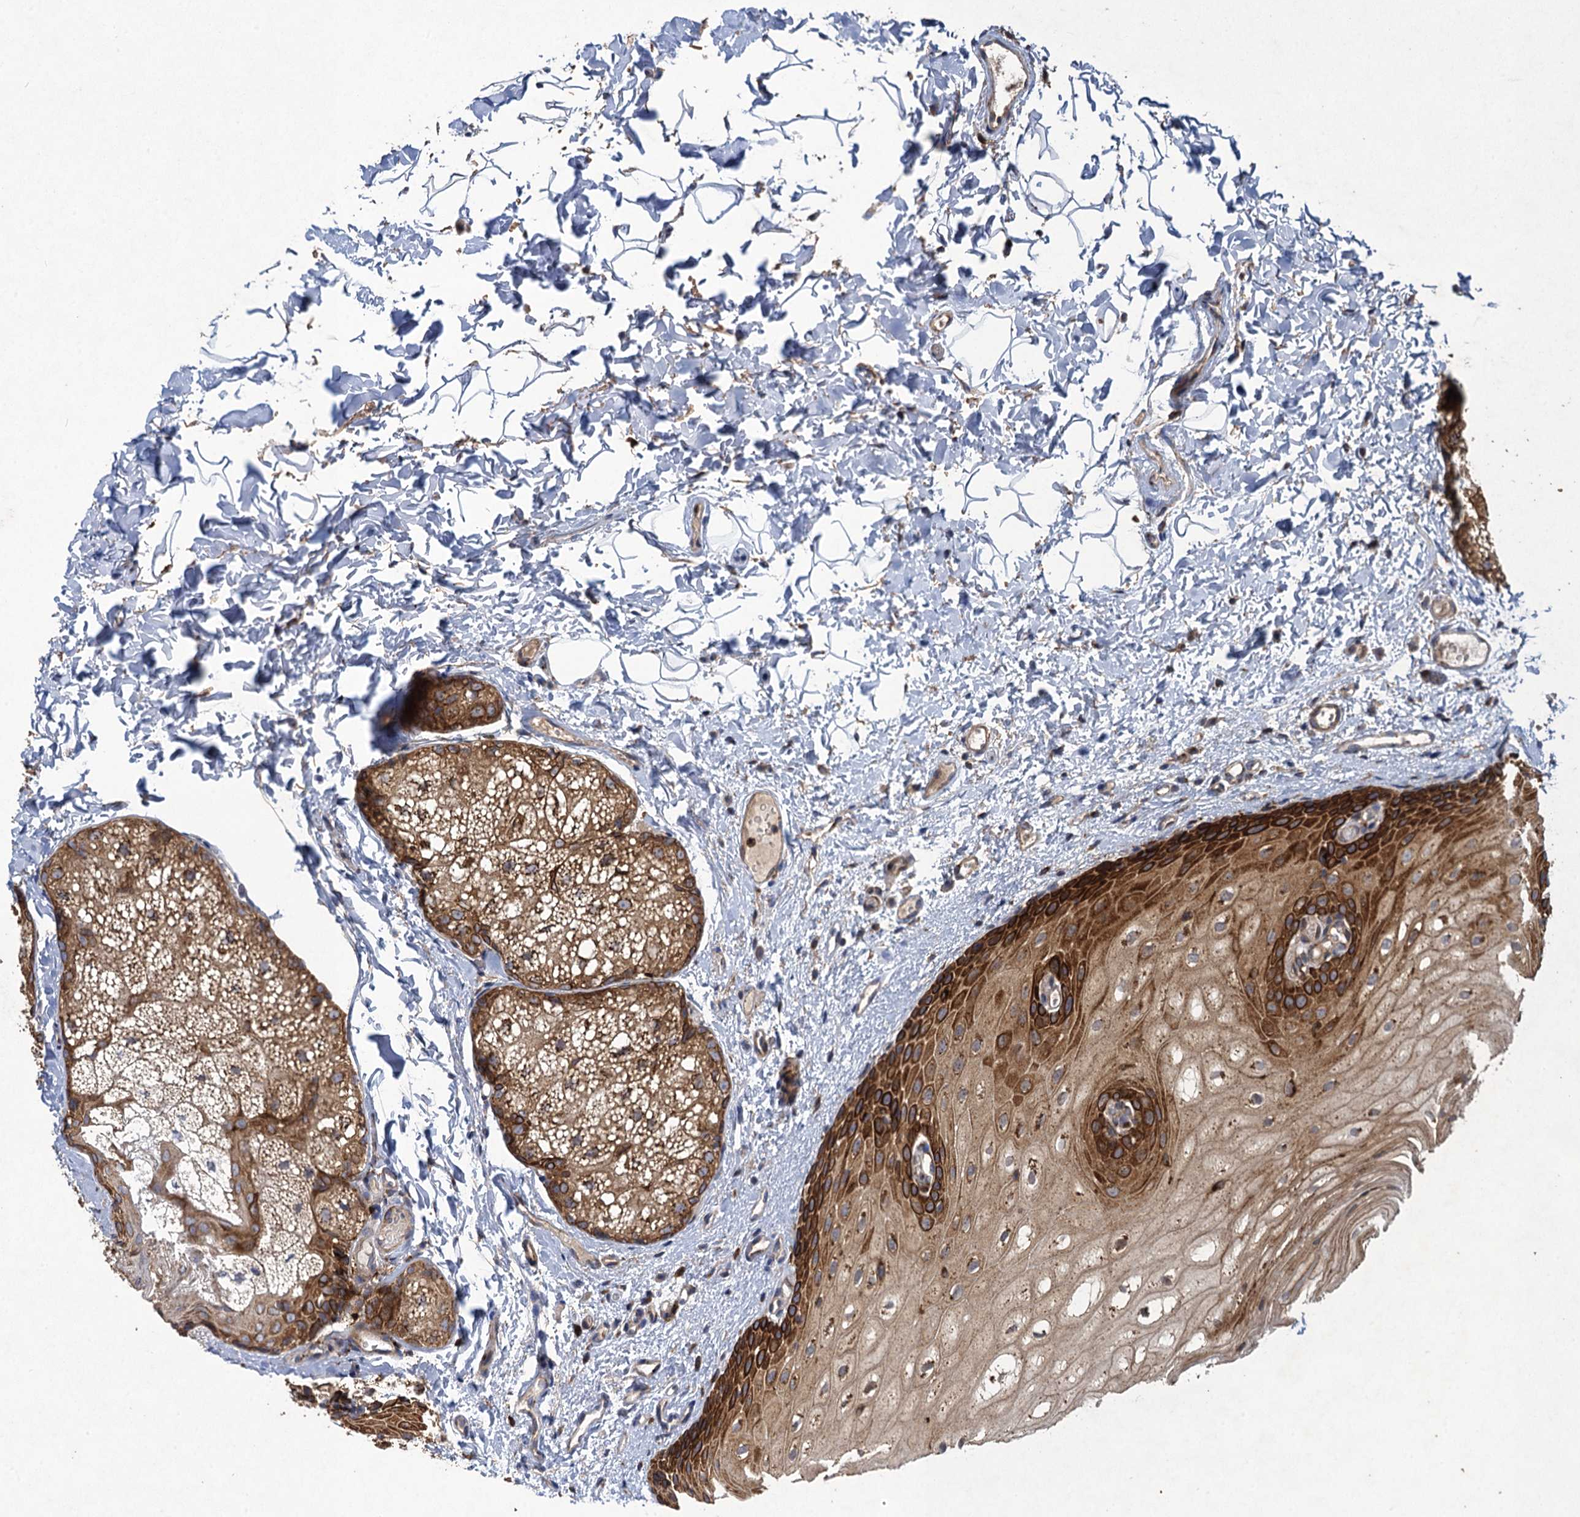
{"staining": {"intensity": "strong", "quantity": "25%-75%", "location": "cytoplasmic/membranous"}, "tissue": "oral mucosa", "cell_type": "Squamous epithelial cells", "image_type": "normal", "snomed": [{"axis": "morphology", "description": "Normal tissue, NOS"}, {"axis": "topography", "description": "Oral tissue"}], "caption": "Human oral mucosa stained with a brown dye demonstrates strong cytoplasmic/membranous positive expression in about 25%-75% of squamous epithelial cells.", "gene": "TXNDC11", "patient": {"sex": "female", "age": 70}}